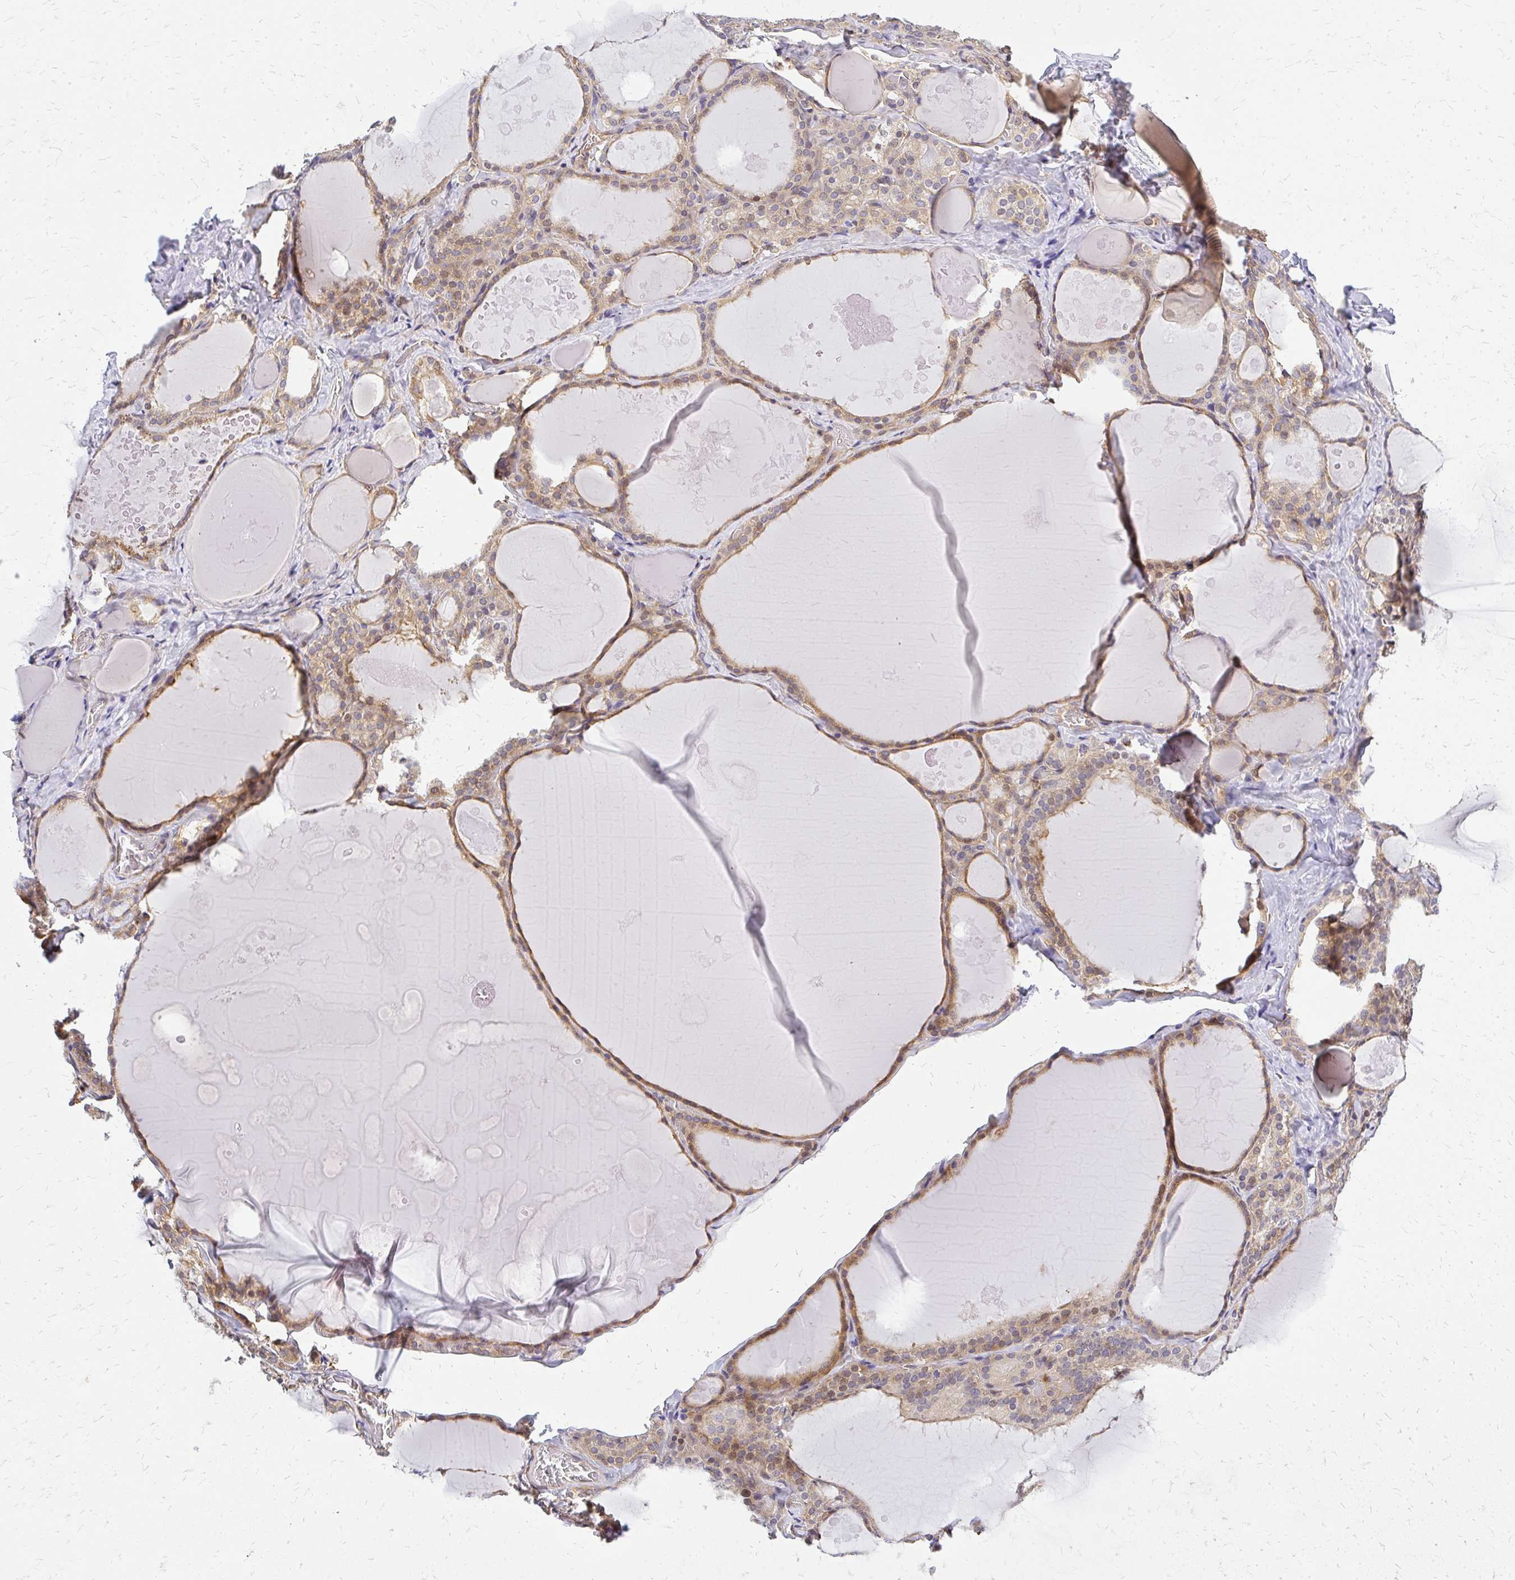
{"staining": {"intensity": "moderate", "quantity": "25%-75%", "location": "cytoplasmic/membranous"}, "tissue": "thyroid gland", "cell_type": "Glandular cells", "image_type": "normal", "snomed": [{"axis": "morphology", "description": "Normal tissue, NOS"}, {"axis": "topography", "description": "Thyroid gland"}], "caption": "This photomicrograph displays normal thyroid gland stained with IHC to label a protein in brown. The cytoplasmic/membranous of glandular cells show moderate positivity for the protein. Nuclei are counter-stained blue.", "gene": "ENSG00000258472", "patient": {"sex": "male", "age": 56}}